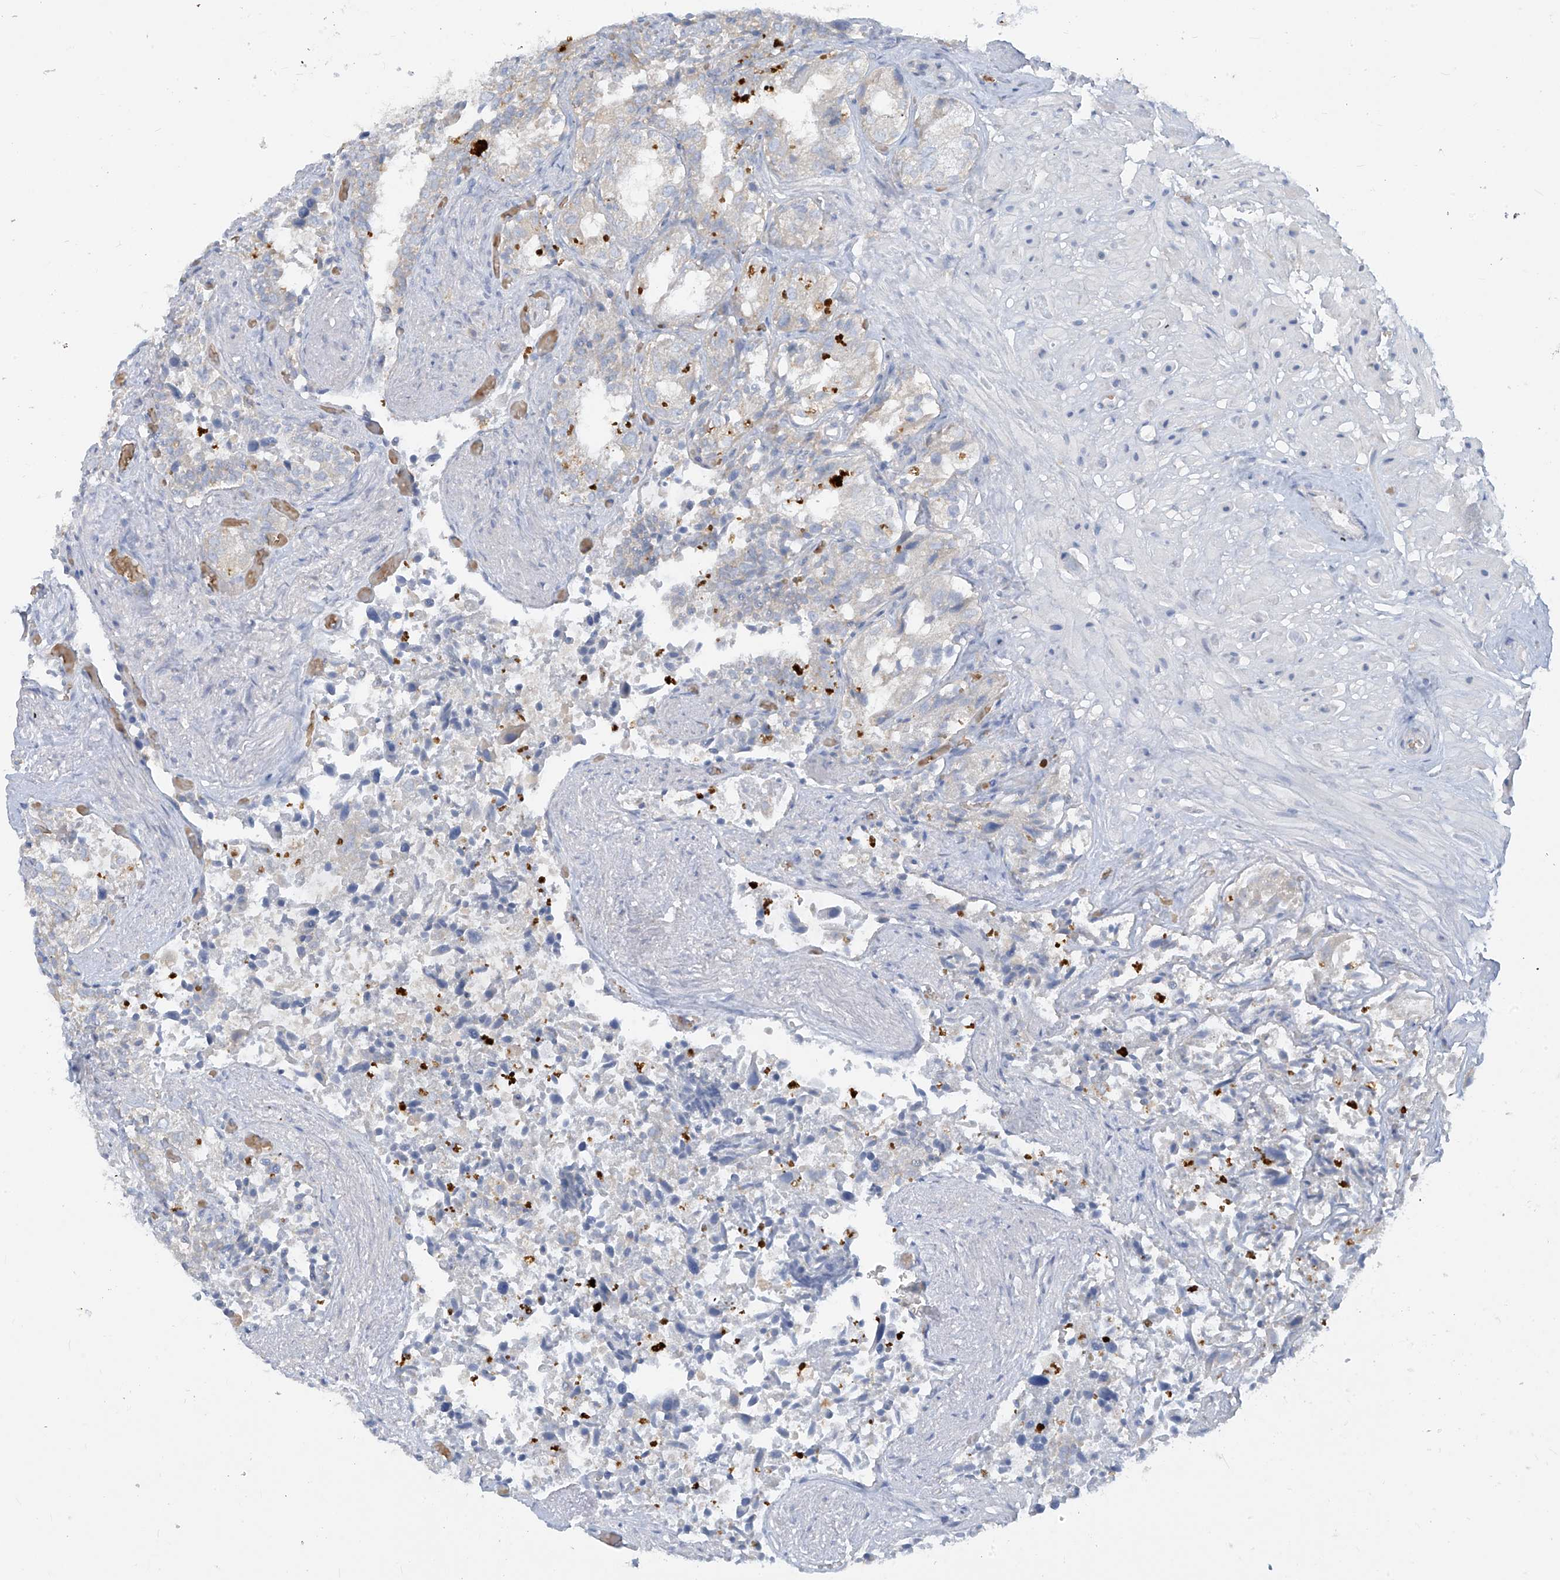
{"staining": {"intensity": "negative", "quantity": "none", "location": "none"}, "tissue": "seminal vesicle", "cell_type": "Glandular cells", "image_type": "normal", "snomed": [{"axis": "morphology", "description": "Normal tissue, NOS"}, {"axis": "topography", "description": "Seminal veicle"}, {"axis": "topography", "description": "Peripheral nerve tissue"}], "caption": "Protein analysis of unremarkable seminal vesicle shows no significant expression in glandular cells. The staining was performed using DAB to visualize the protein expression in brown, while the nuclei were stained in blue with hematoxylin (Magnification: 20x).", "gene": "DGKQ", "patient": {"sex": "male", "age": 63}}